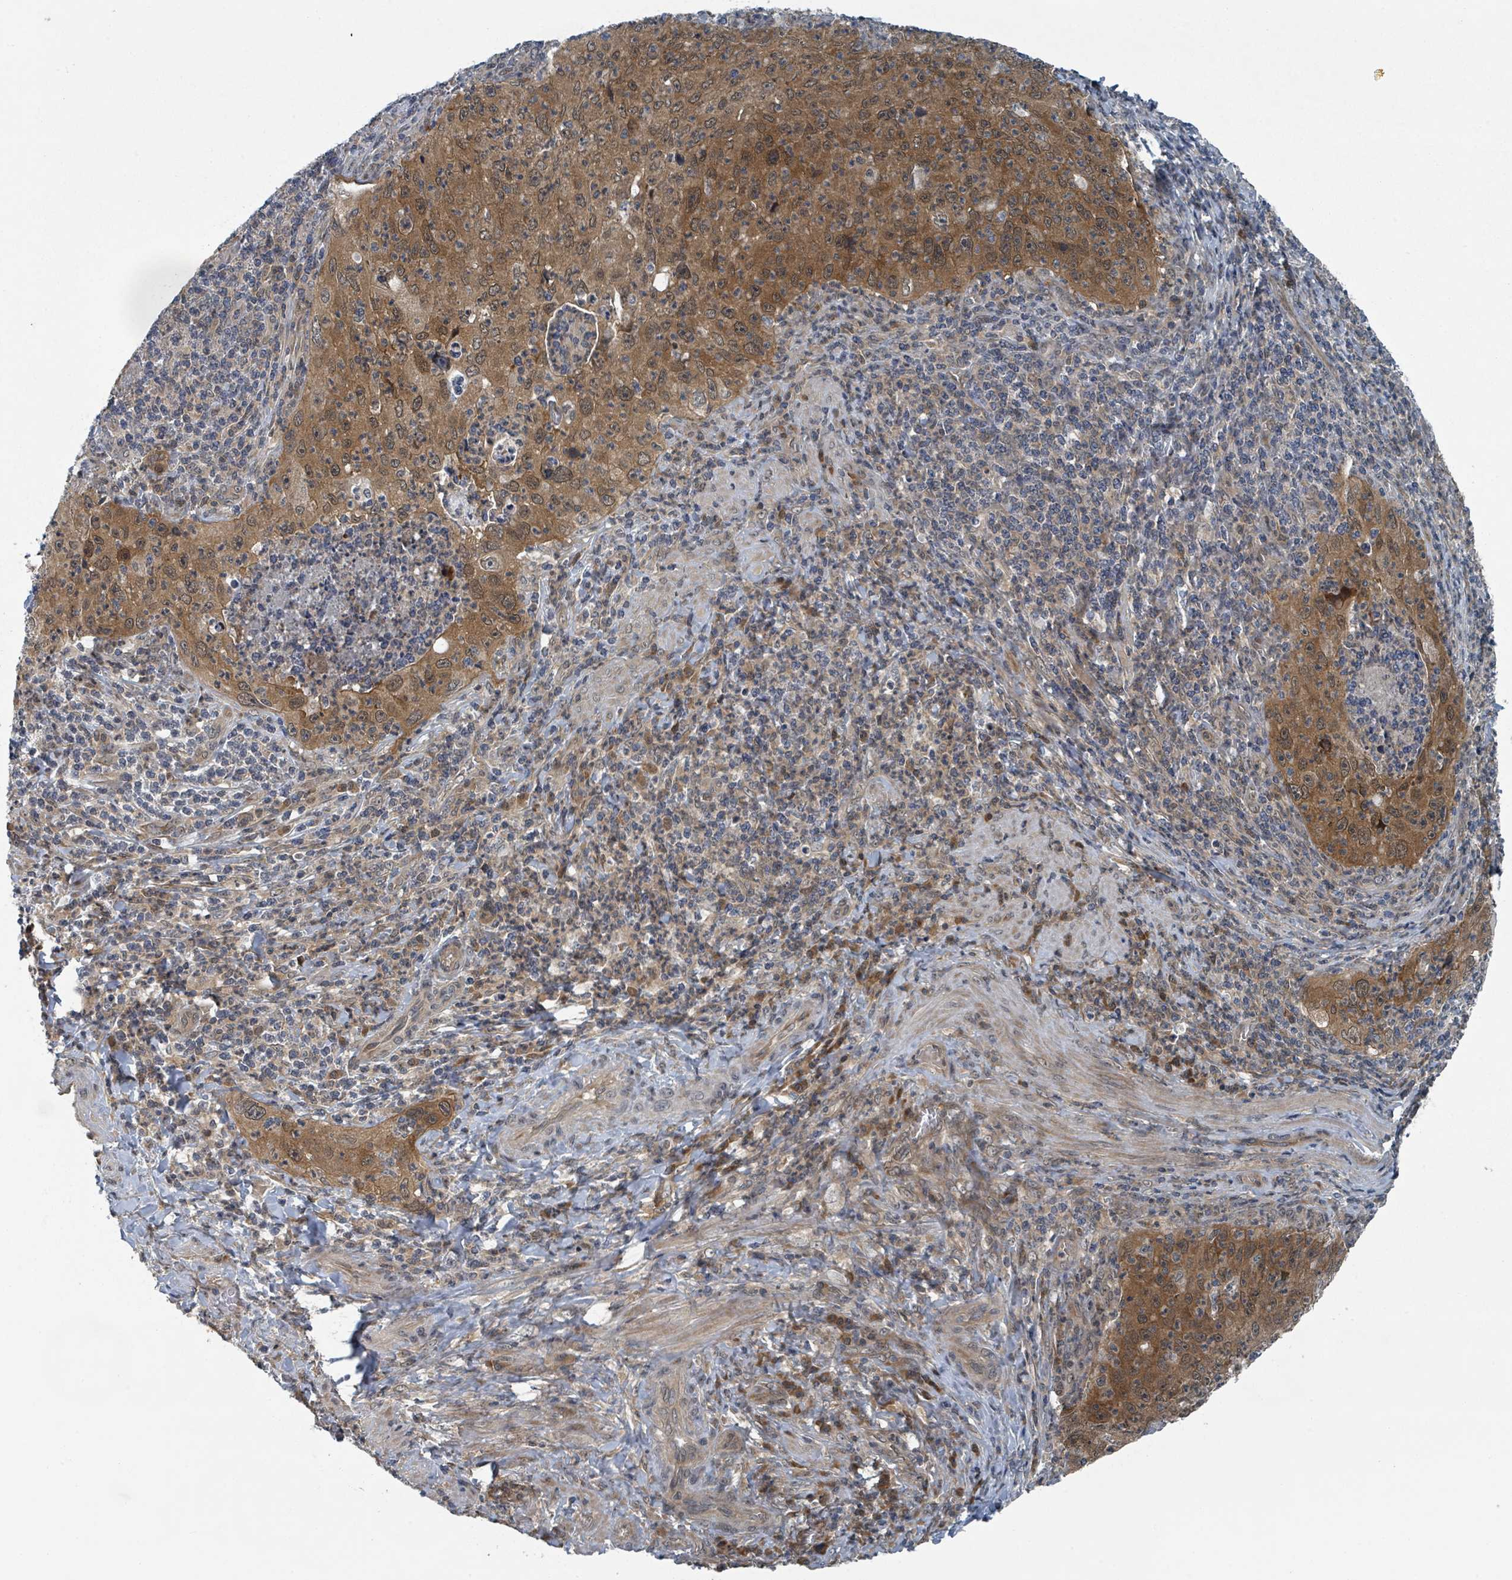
{"staining": {"intensity": "moderate", "quantity": ">75%", "location": "cytoplasmic/membranous,nuclear"}, "tissue": "cervical cancer", "cell_type": "Tumor cells", "image_type": "cancer", "snomed": [{"axis": "morphology", "description": "Squamous cell carcinoma, NOS"}, {"axis": "topography", "description": "Cervix"}], "caption": "Cervical squamous cell carcinoma tissue exhibits moderate cytoplasmic/membranous and nuclear staining in approximately >75% of tumor cells", "gene": "GOLGA7", "patient": {"sex": "female", "age": 30}}